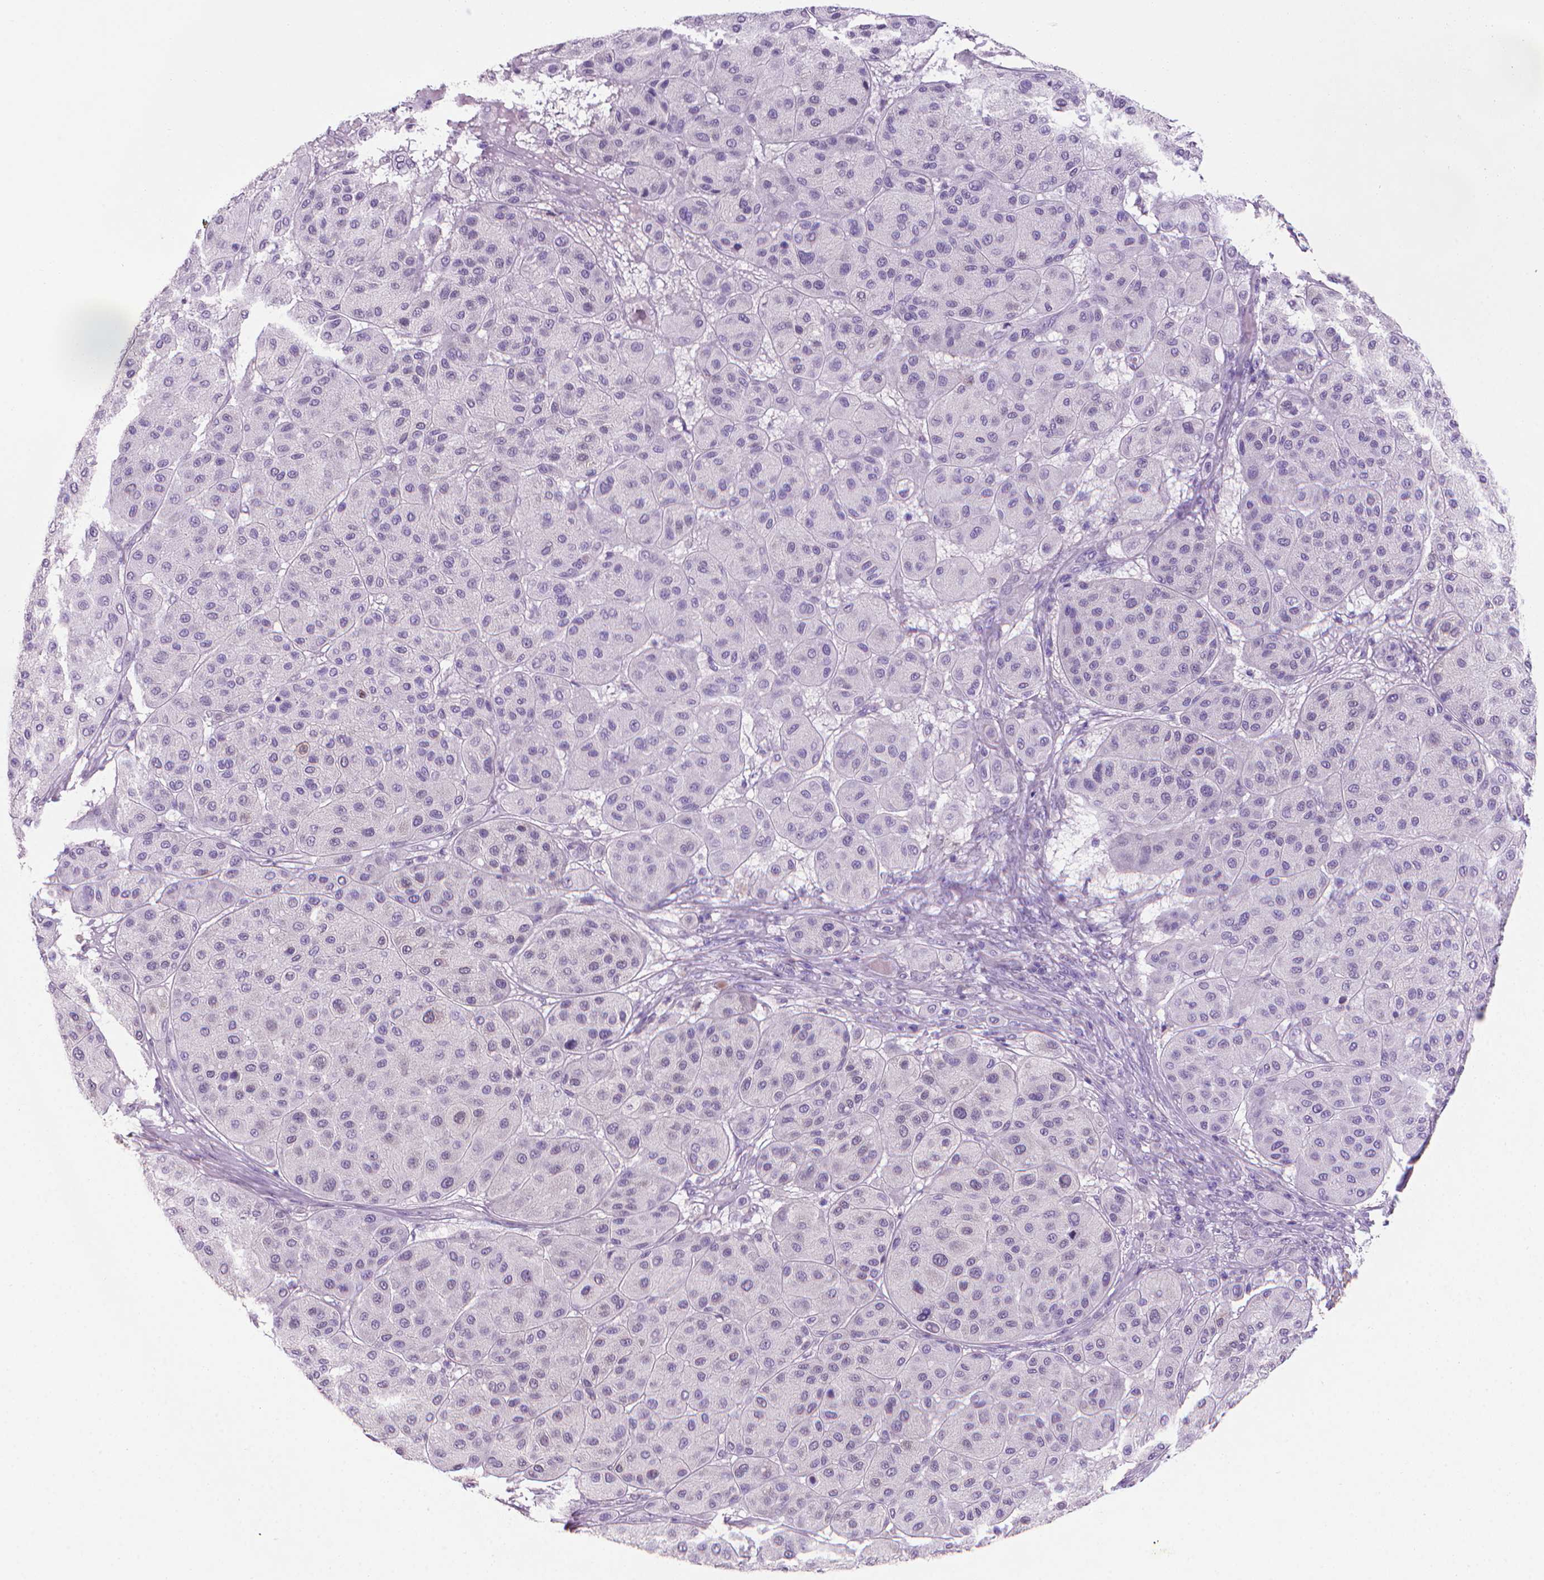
{"staining": {"intensity": "negative", "quantity": "none", "location": "none"}, "tissue": "melanoma", "cell_type": "Tumor cells", "image_type": "cancer", "snomed": [{"axis": "morphology", "description": "Malignant melanoma, Metastatic site"}, {"axis": "topography", "description": "Smooth muscle"}], "caption": "High power microscopy photomicrograph of an immunohistochemistry photomicrograph of melanoma, revealing no significant staining in tumor cells. (DAB immunohistochemistry visualized using brightfield microscopy, high magnification).", "gene": "MUC1", "patient": {"sex": "male", "age": 41}}